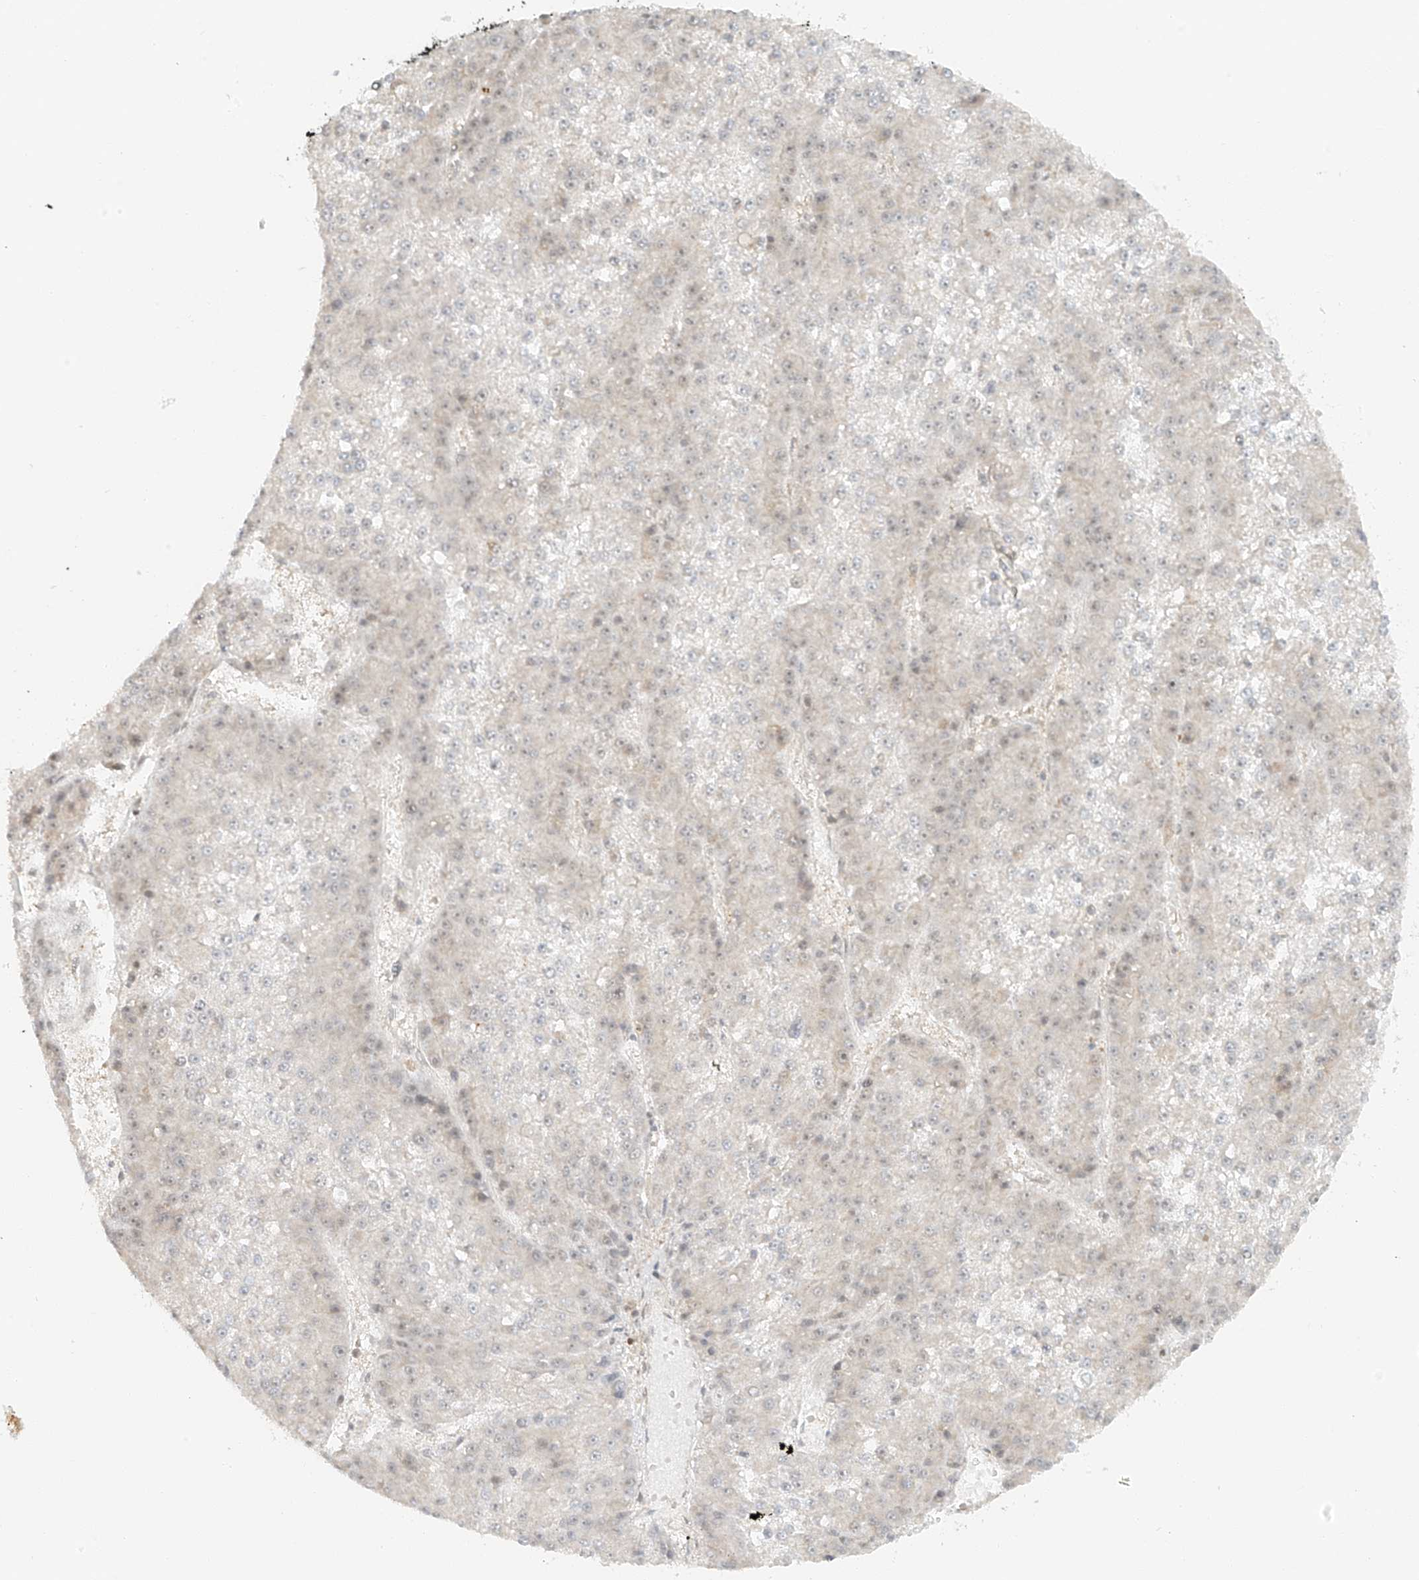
{"staining": {"intensity": "negative", "quantity": "none", "location": "none"}, "tissue": "liver cancer", "cell_type": "Tumor cells", "image_type": "cancer", "snomed": [{"axis": "morphology", "description": "Carcinoma, Hepatocellular, NOS"}, {"axis": "topography", "description": "Liver"}], "caption": "The IHC micrograph has no significant expression in tumor cells of liver hepatocellular carcinoma tissue.", "gene": "MIPEP", "patient": {"sex": "female", "age": 73}}